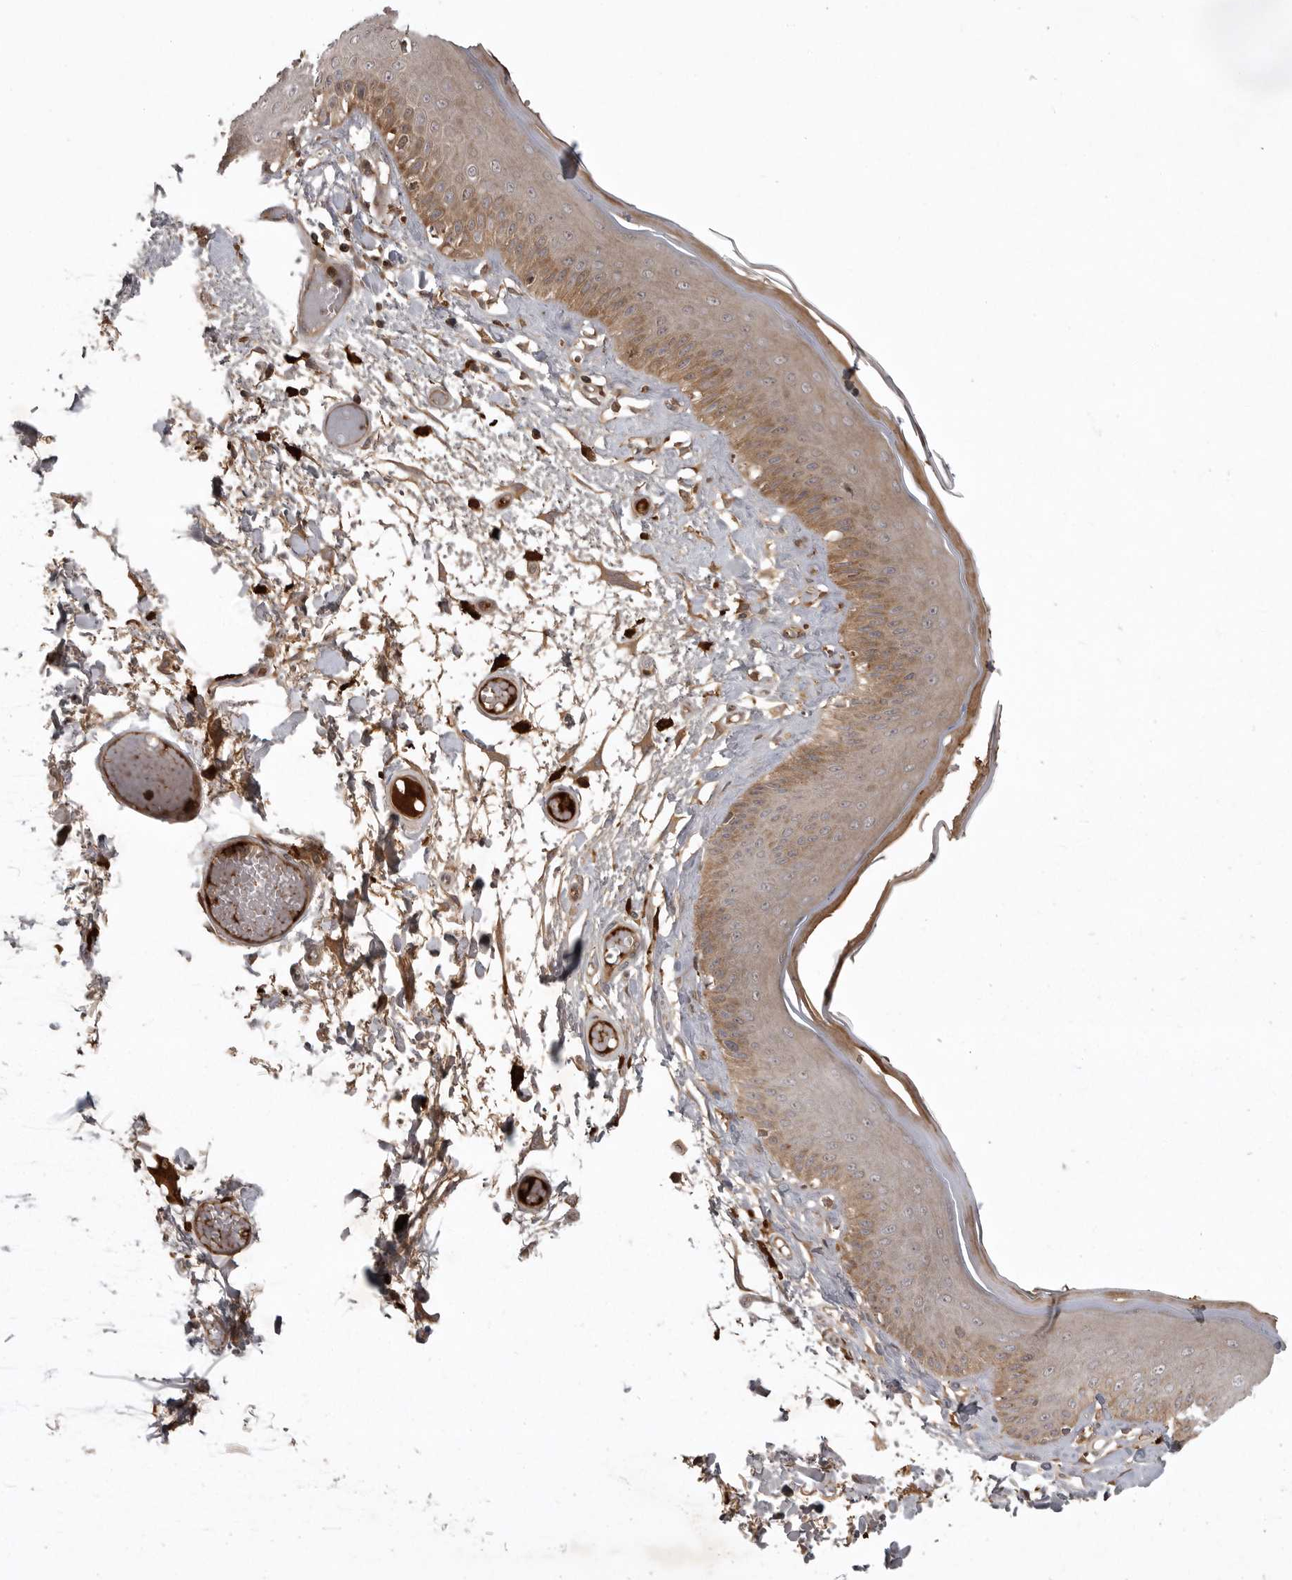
{"staining": {"intensity": "moderate", "quantity": ">75%", "location": "cytoplasmic/membranous"}, "tissue": "skin", "cell_type": "Epidermal cells", "image_type": "normal", "snomed": [{"axis": "morphology", "description": "Normal tissue, NOS"}, {"axis": "topography", "description": "Vulva"}], "caption": "A micrograph of human skin stained for a protein exhibits moderate cytoplasmic/membranous brown staining in epidermal cells. The protein is stained brown, and the nuclei are stained in blue (DAB (3,3'-diaminobenzidine) IHC with brightfield microscopy, high magnification).", "gene": "GPR31", "patient": {"sex": "female", "age": 73}}